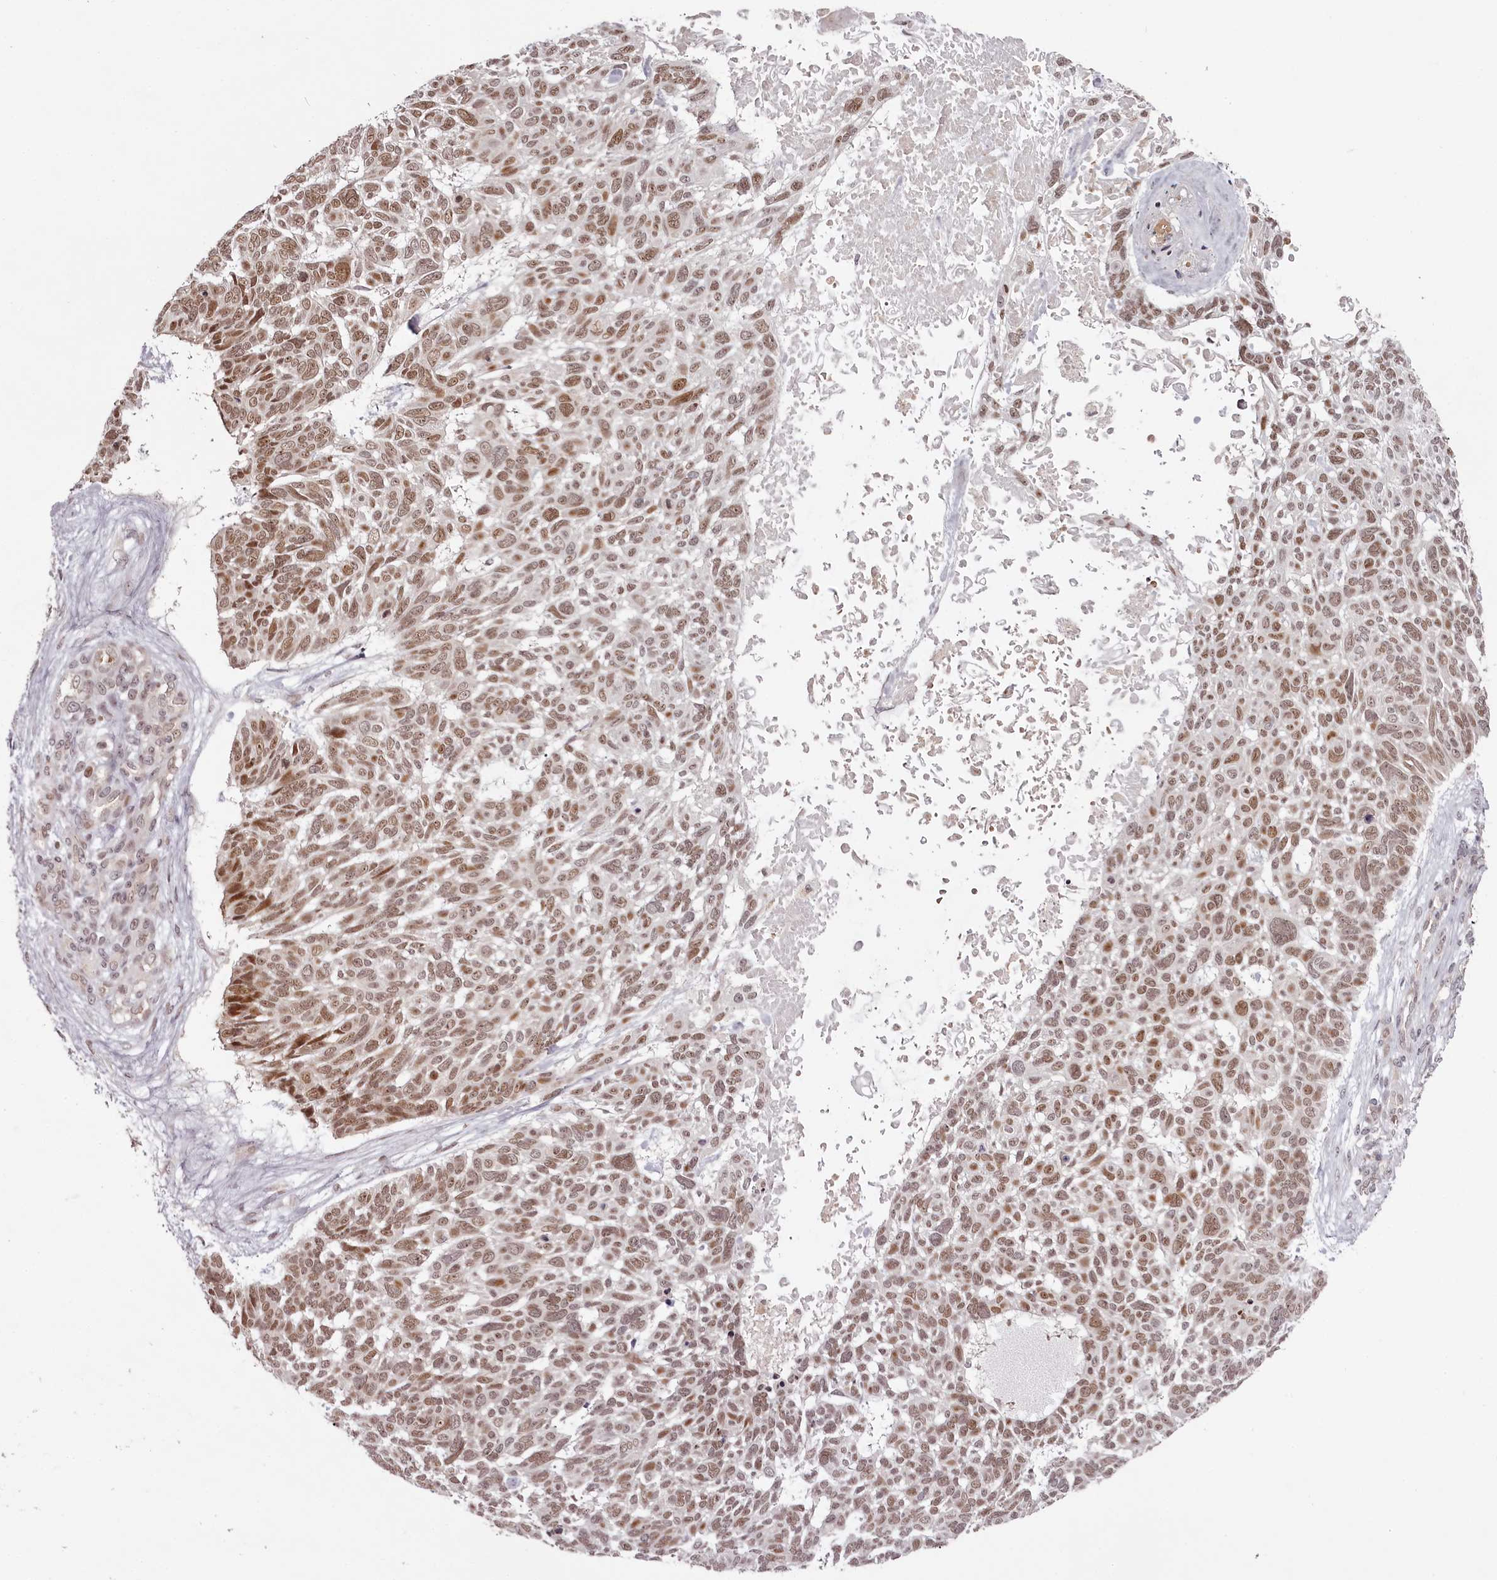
{"staining": {"intensity": "moderate", "quantity": ">75%", "location": "nuclear"}, "tissue": "skin cancer", "cell_type": "Tumor cells", "image_type": "cancer", "snomed": [{"axis": "morphology", "description": "Basal cell carcinoma"}, {"axis": "topography", "description": "Skin"}], "caption": "Moderate nuclear staining is identified in approximately >75% of tumor cells in basal cell carcinoma (skin). The staining was performed using DAB to visualize the protein expression in brown, while the nuclei were stained in blue with hematoxylin (Magnification: 20x).", "gene": "THYN1", "patient": {"sex": "male", "age": 88}}